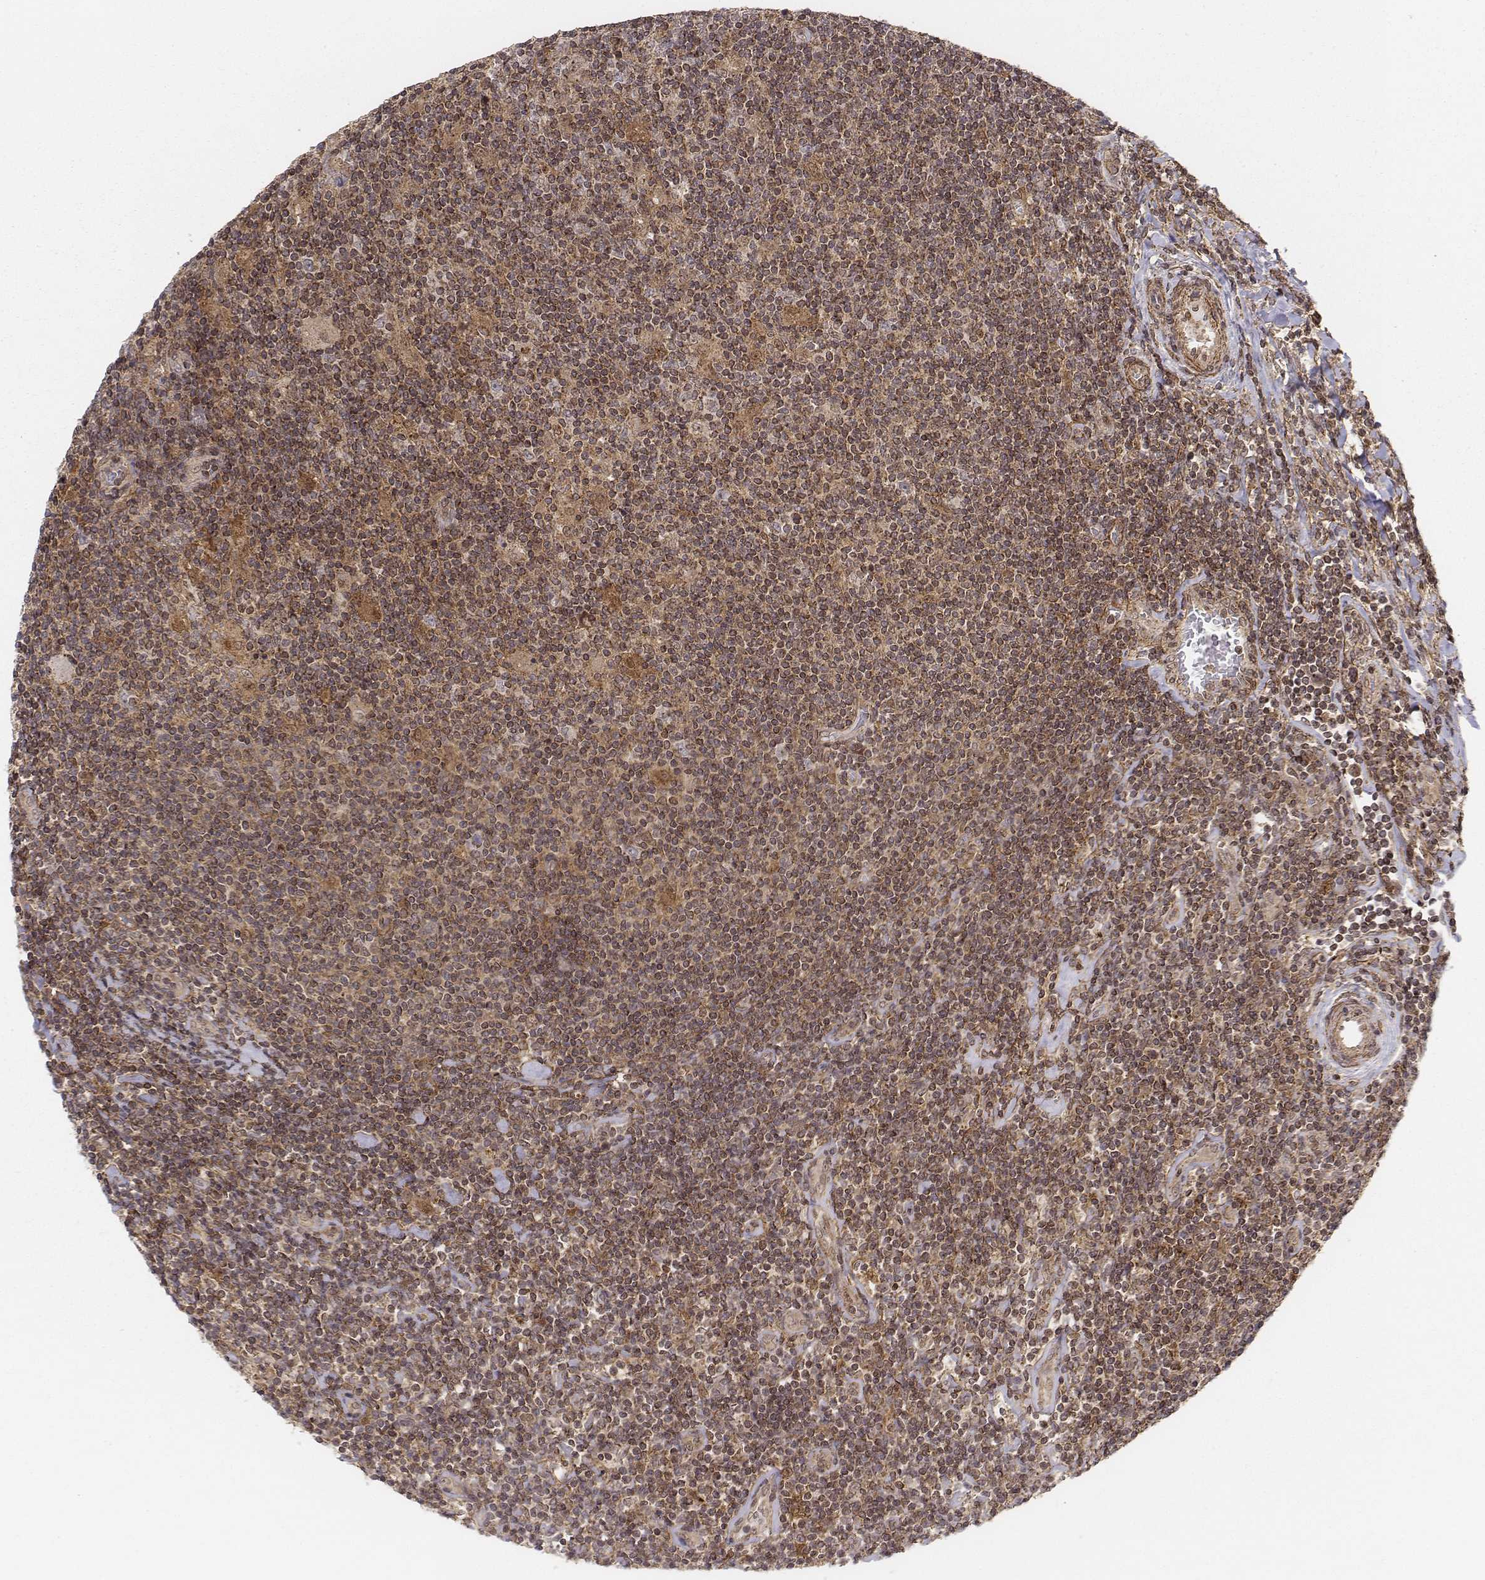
{"staining": {"intensity": "moderate", "quantity": ">75%", "location": "cytoplasmic/membranous"}, "tissue": "lymphoma", "cell_type": "Tumor cells", "image_type": "cancer", "snomed": [{"axis": "morphology", "description": "Hodgkin's disease, NOS"}, {"axis": "topography", "description": "Lymph node"}], "caption": "A photomicrograph of lymphoma stained for a protein reveals moderate cytoplasmic/membranous brown staining in tumor cells.", "gene": "ZFYVE19", "patient": {"sex": "male", "age": 40}}